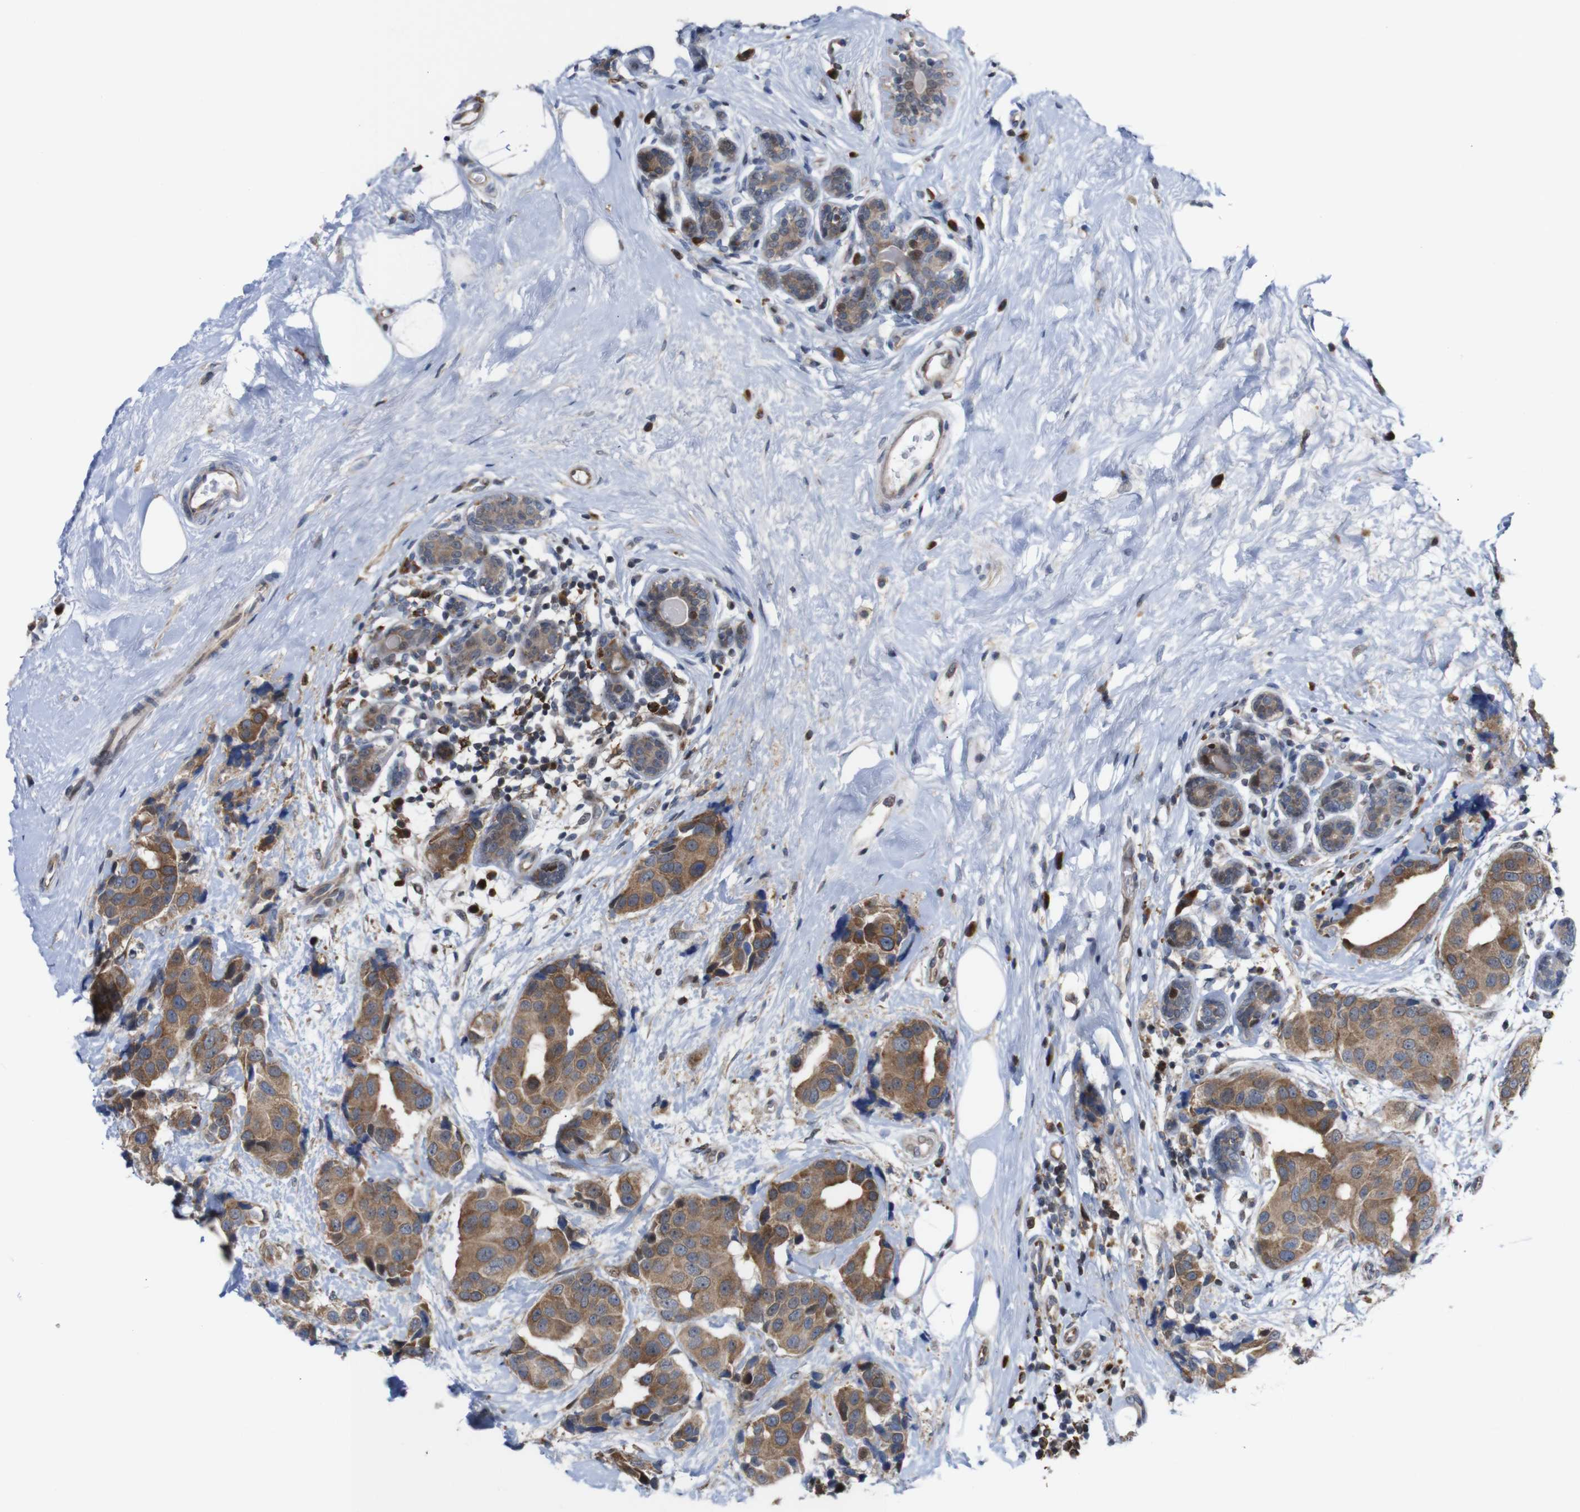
{"staining": {"intensity": "moderate", "quantity": ">75%", "location": "cytoplasmic/membranous"}, "tissue": "breast cancer", "cell_type": "Tumor cells", "image_type": "cancer", "snomed": [{"axis": "morphology", "description": "Normal tissue, NOS"}, {"axis": "morphology", "description": "Duct carcinoma"}, {"axis": "topography", "description": "Breast"}], "caption": "Breast cancer stained for a protein demonstrates moderate cytoplasmic/membranous positivity in tumor cells.", "gene": "PTPN1", "patient": {"sex": "female", "age": 39}}